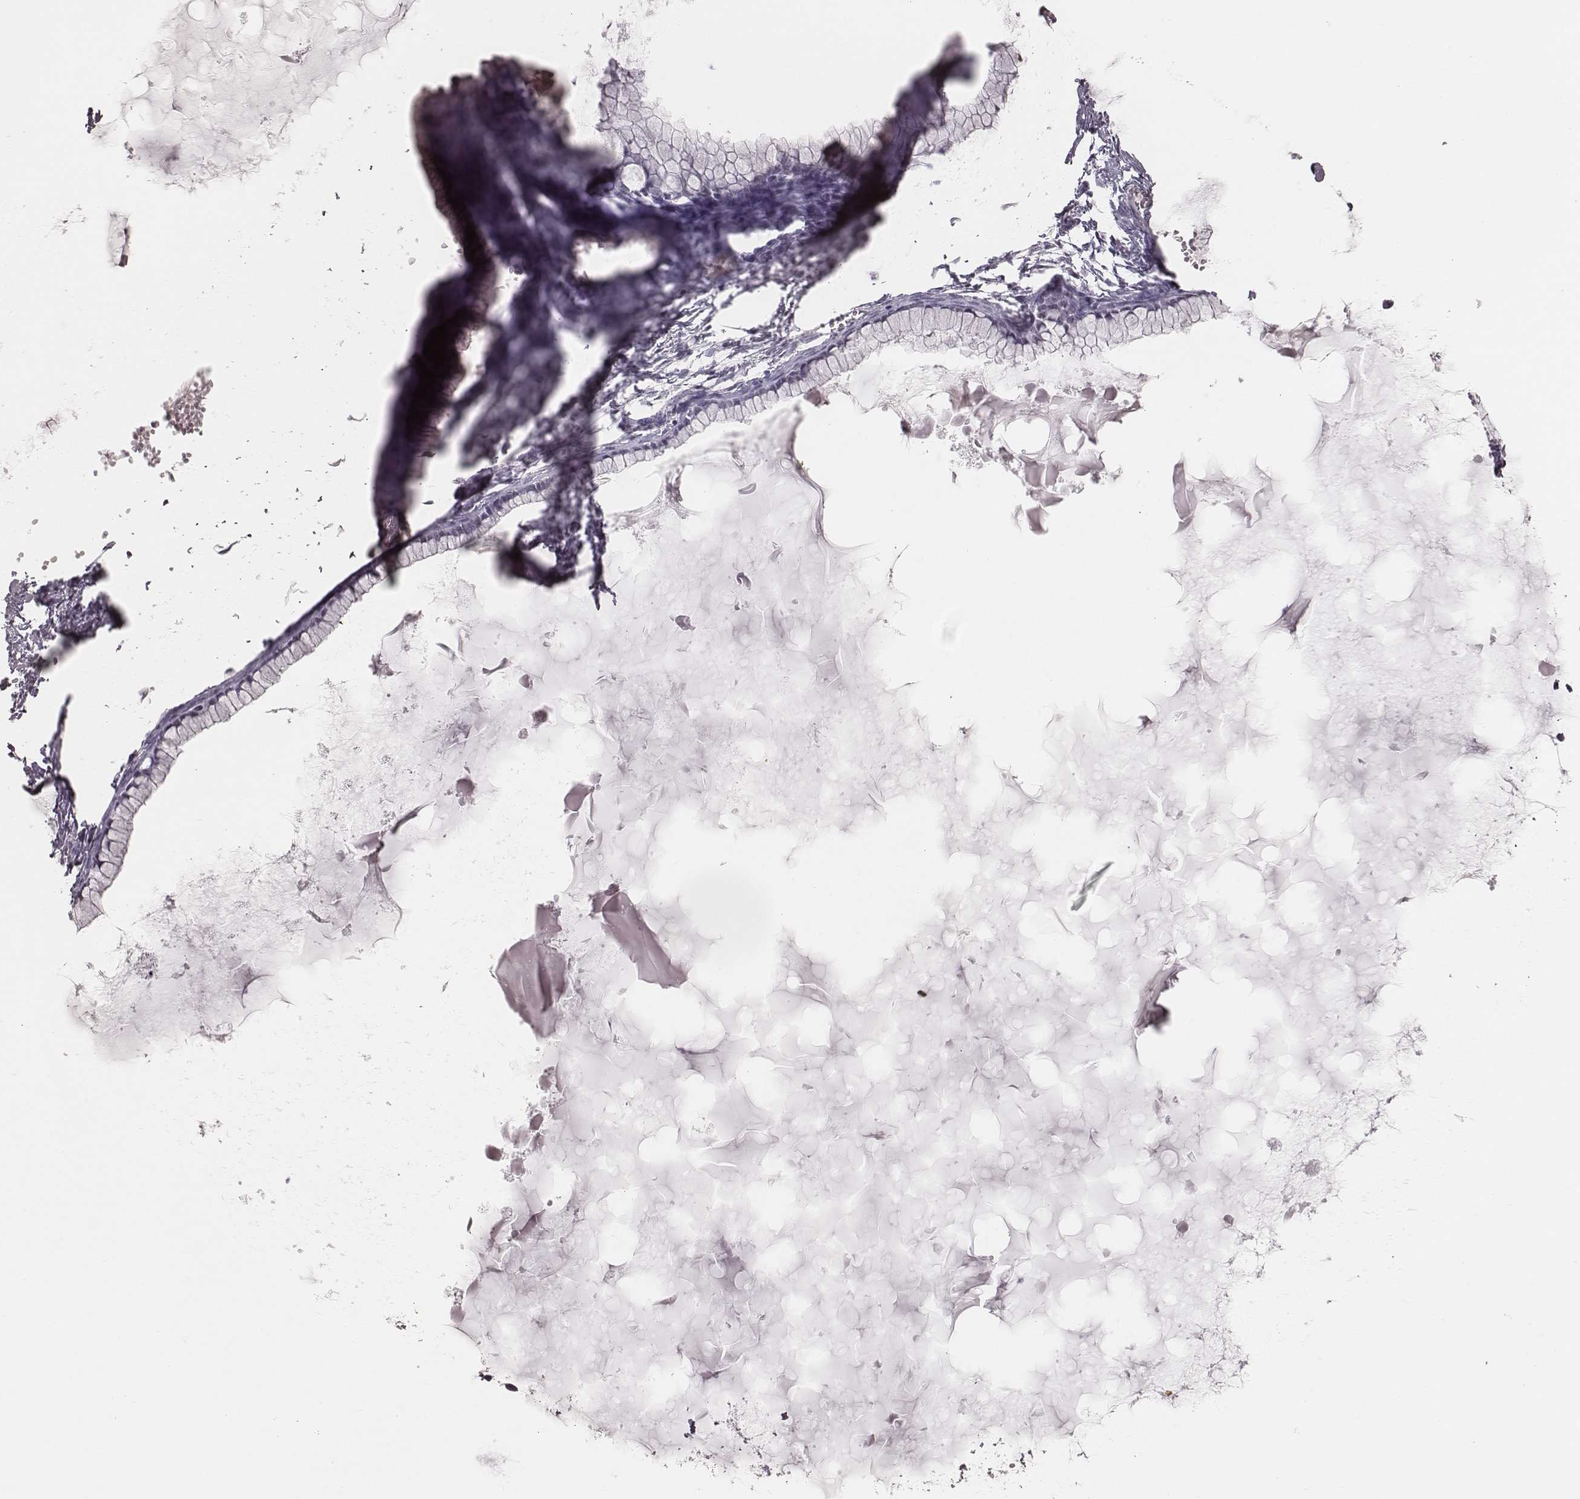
{"staining": {"intensity": "negative", "quantity": "none", "location": "none"}, "tissue": "ovarian cancer", "cell_type": "Tumor cells", "image_type": "cancer", "snomed": [{"axis": "morphology", "description": "Cystadenocarcinoma, mucinous, NOS"}, {"axis": "topography", "description": "Ovary"}], "caption": "This photomicrograph is of ovarian mucinous cystadenocarcinoma stained with IHC to label a protein in brown with the nuclei are counter-stained blue. There is no positivity in tumor cells.", "gene": "KITLG", "patient": {"sex": "female", "age": 41}}